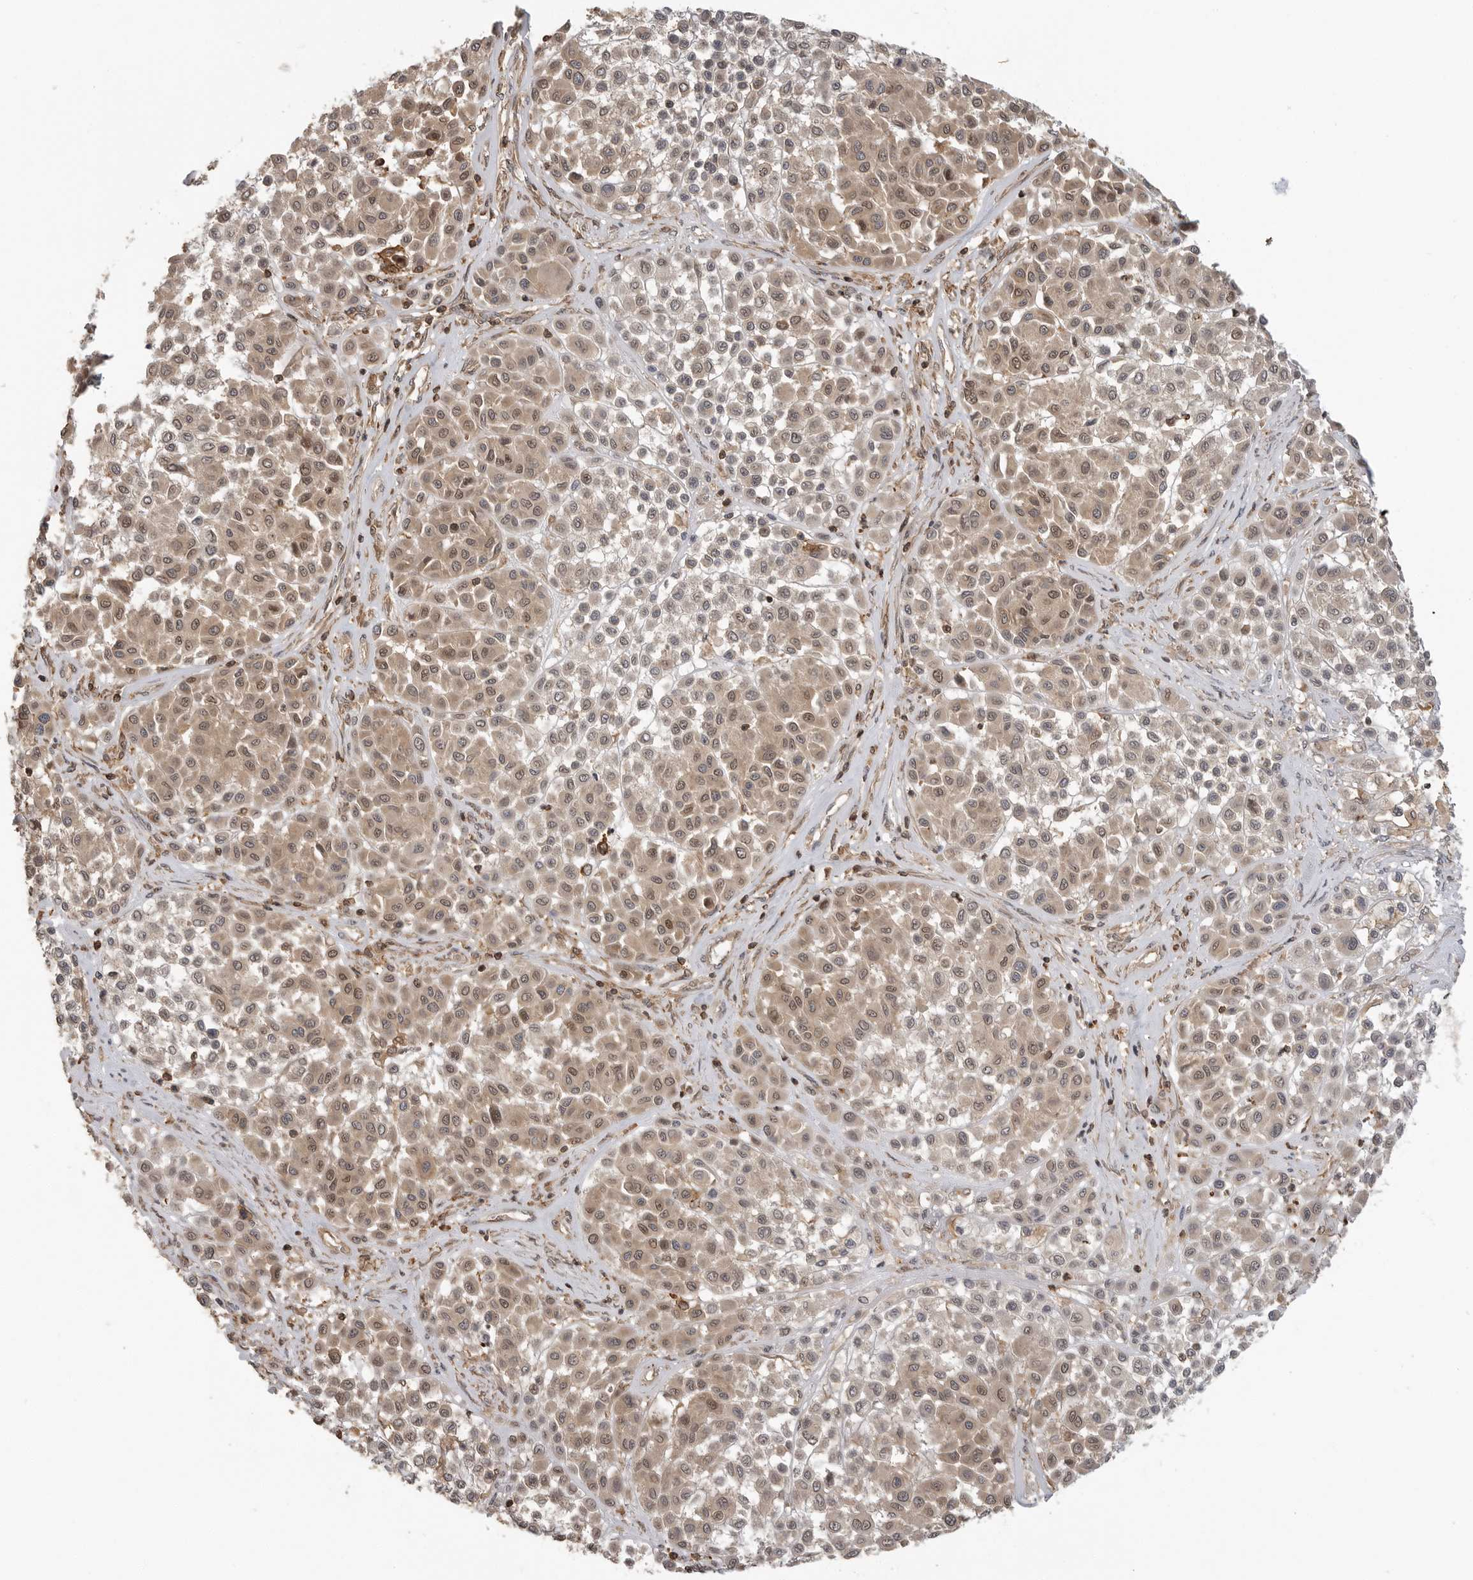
{"staining": {"intensity": "weak", "quantity": ">75%", "location": "cytoplasmic/membranous,nuclear"}, "tissue": "melanoma", "cell_type": "Tumor cells", "image_type": "cancer", "snomed": [{"axis": "morphology", "description": "Malignant melanoma, Metastatic site"}, {"axis": "topography", "description": "Soft tissue"}], "caption": "Human melanoma stained with a brown dye reveals weak cytoplasmic/membranous and nuclear positive expression in approximately >75% of tumor cells.", "gene": "ERN1", "patient": {"sex": "male", "age": 41}}